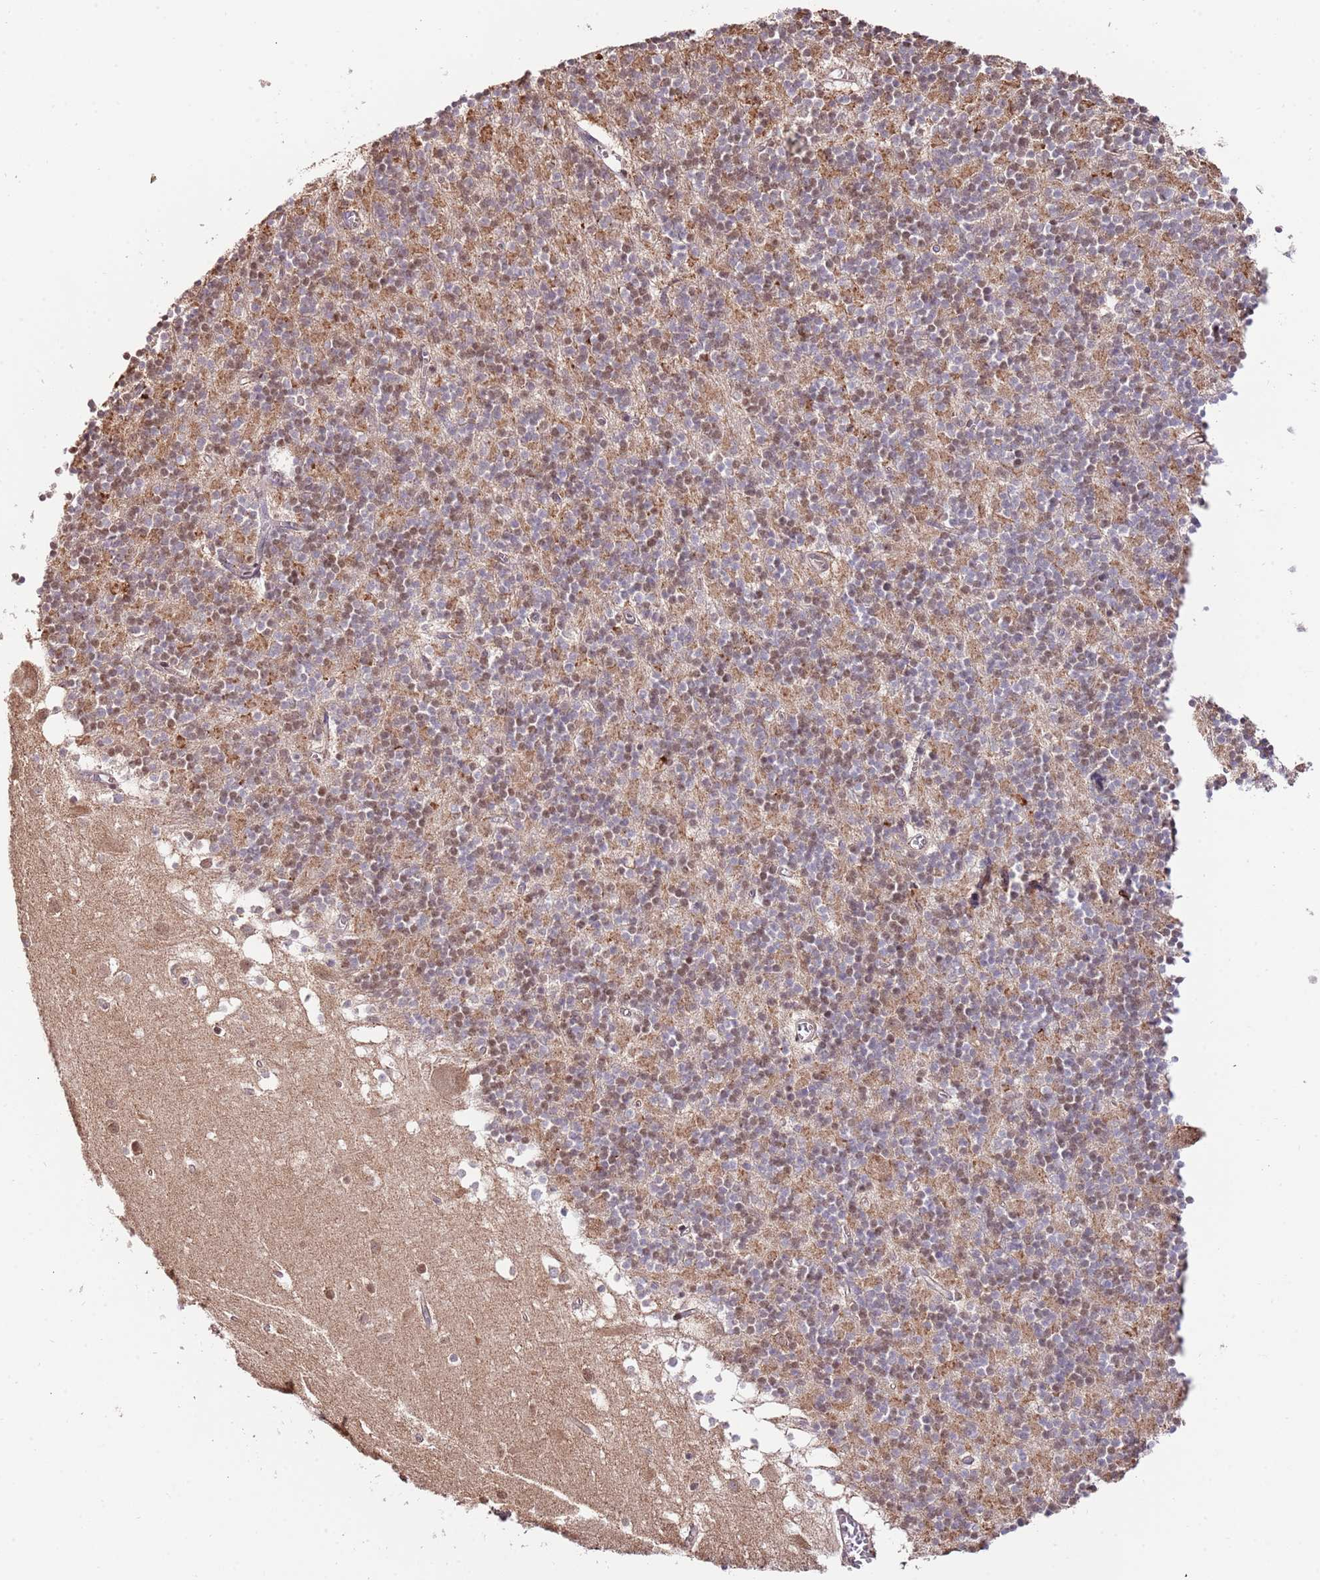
{"staining": {"intensity": "moderate", "quantity": "25%-75%", "location": "cytoplasmic/membranous,nuclear"}, "tissue": "cerebellum", "cell_type": "Cells in granular layer", "image_type": "normal", "snomed": [{"axis": "morphology", "description": "Normal tissue, NOS"}, {"axis": "topography", "description": "Cerebellum"}], "caption": "A micrograph showing moderate cytoplasmic/membranous,nuclear expression in about 25%-75% of cells in granular layer in normal cerebellum, as visualized by brown immunohistochemical staining.", "gene": "RIF1", "patient": {"sex": "male", "age": 54}}